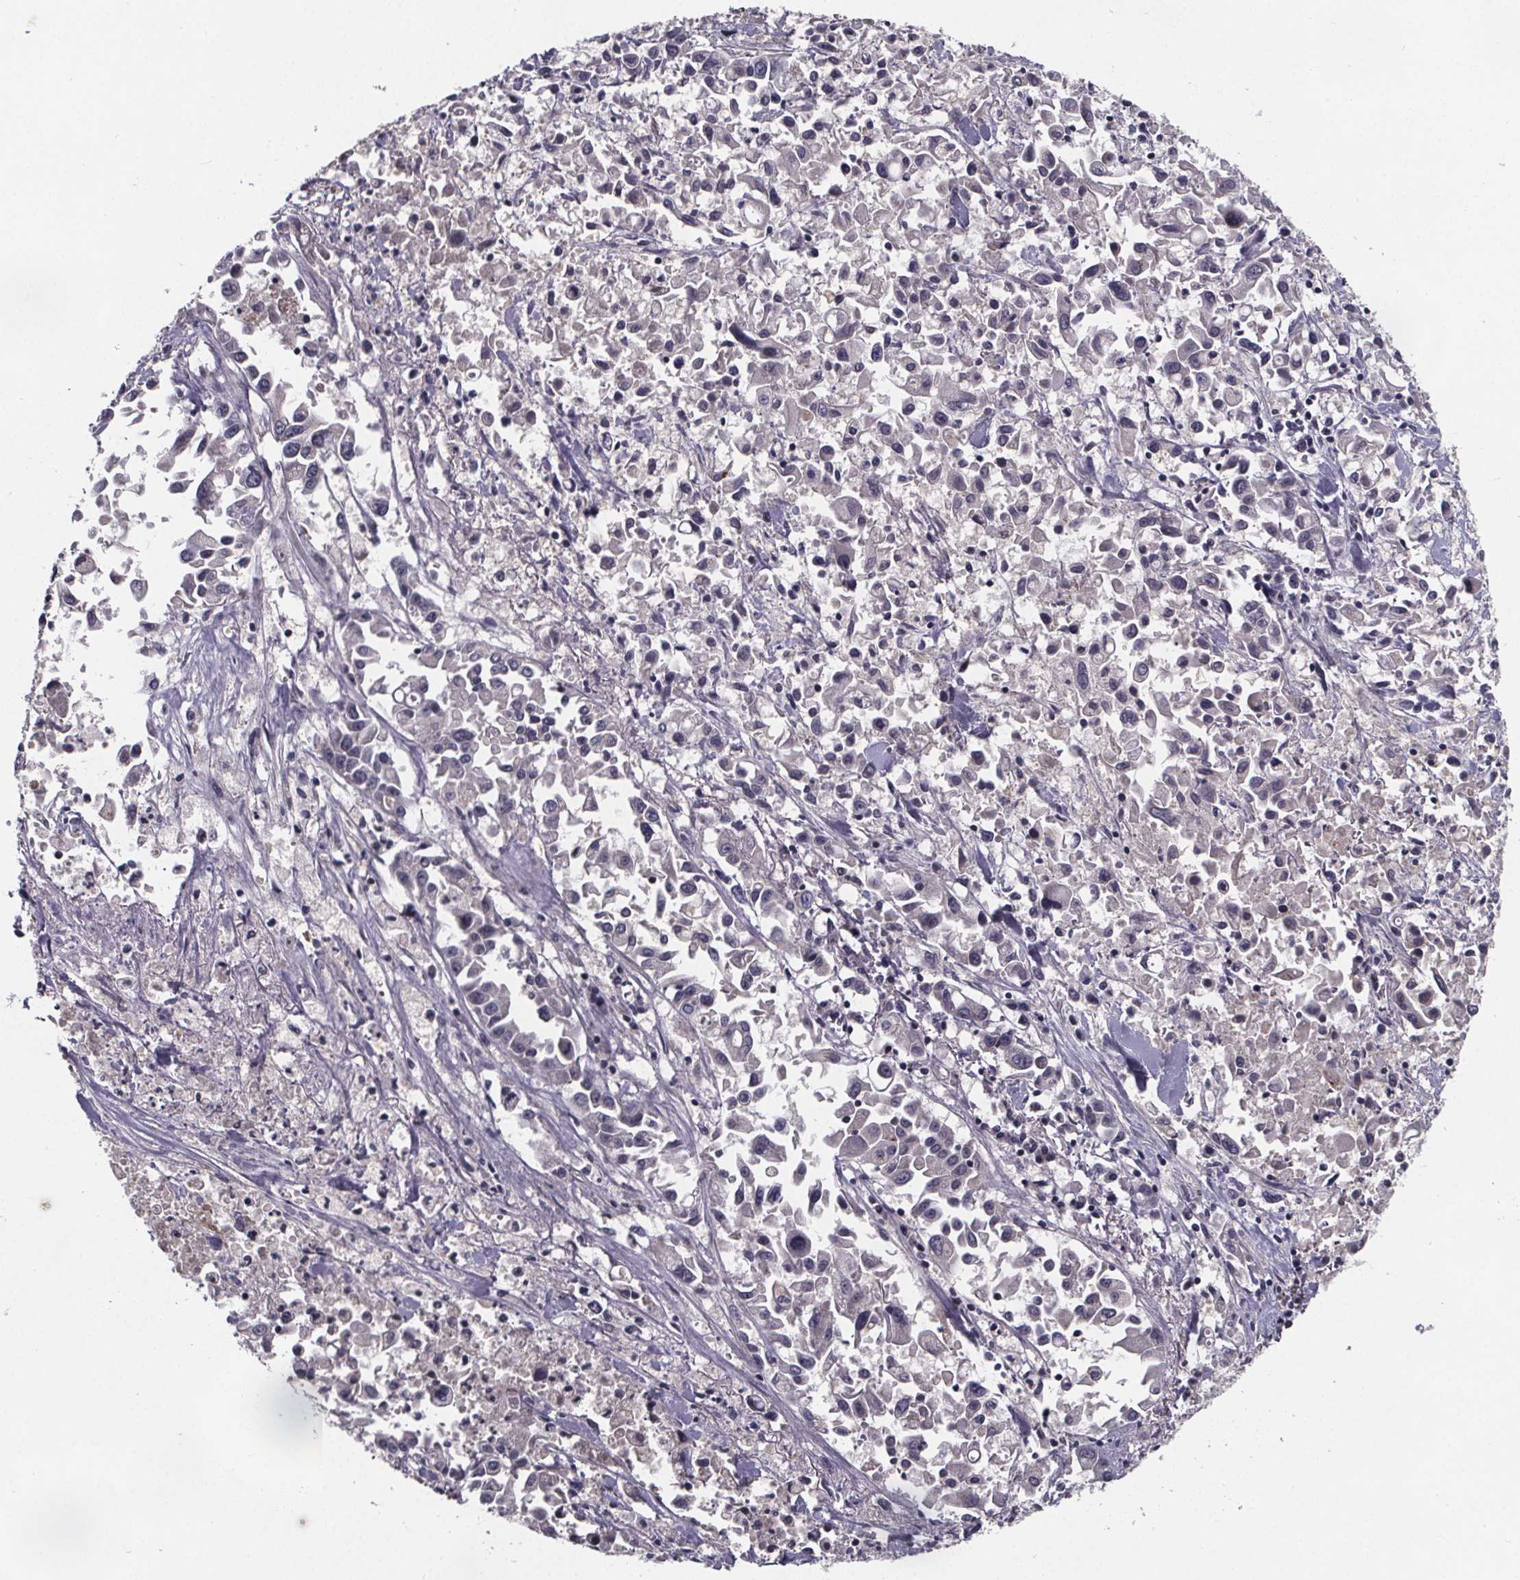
{"staining": {"intensity": "negative", "quantity": "none", "location": "none"}, "tissue": "pancreatic cancer", "cell_type": "Tumor cells", "image_type": "cancer", "snomed": [{"axis": "morphology", "description": "Adenocarcinoma, NOS"}, {"axis": "topography", "description": "Pancreas"}], "caption": "Immunohistochemistry (IHC) histopathology image of neoplastic tissue: human pancreatic cancer (adenocarcinoma) stained with DAB (3,3'-diaminobenzidine) demonstrates no significant protein staining in tumor cells. (DAB IHC, high magnification).", "gene": "FN3KRP", "patient": {"sex": "female", "age": 83}}